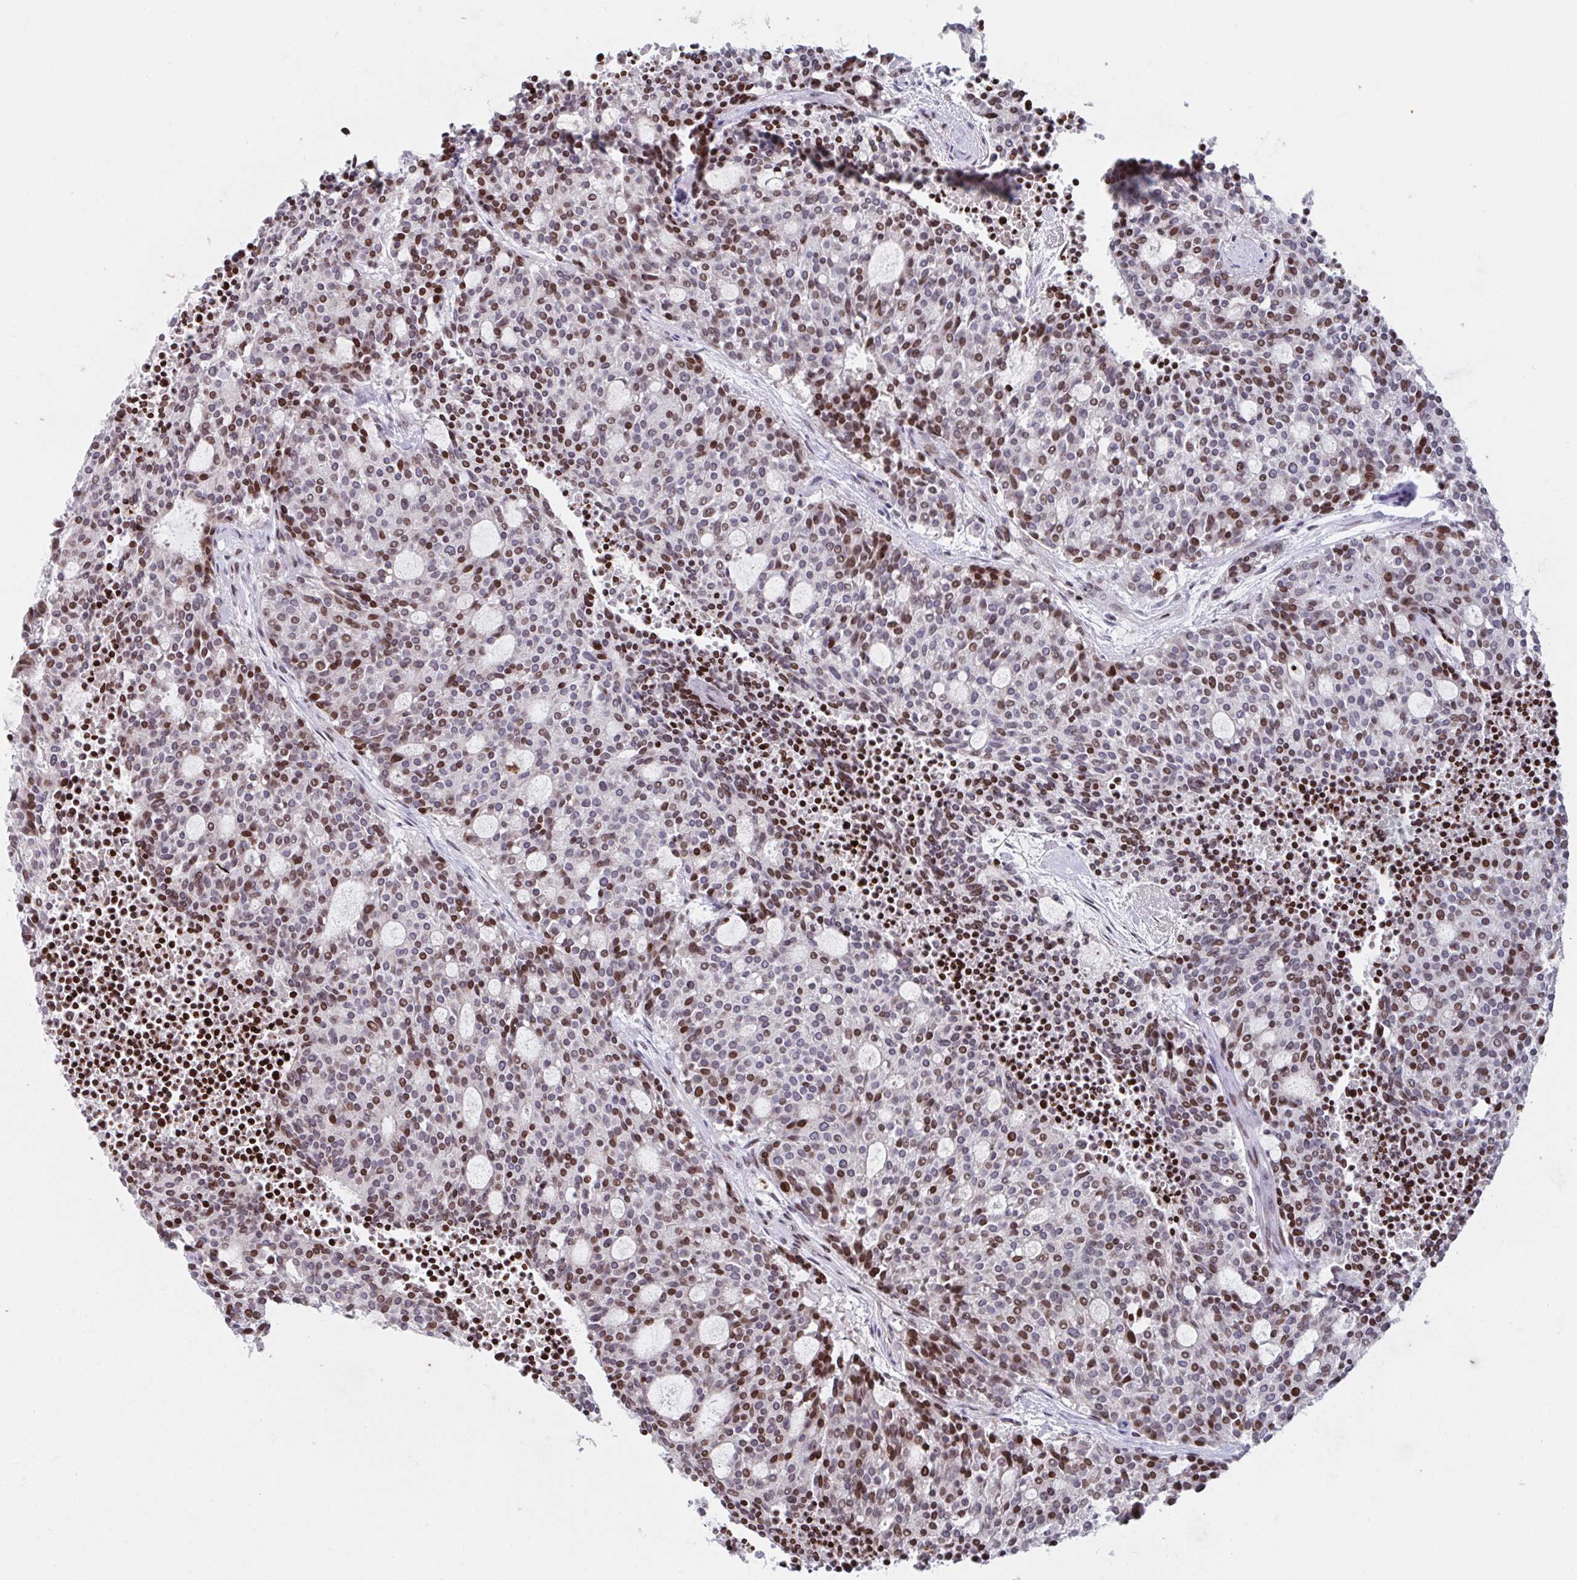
{"staining": {"intensity": "moderate", "quantity": "25%-75%", "location": "nuclear"}, "tissue": "carcinoid", "cell_type": "Tumor cells", "image_type": "cancer", "snomed": [{"axis": "morphology", "description": "Carcinoid, malignant, NOS"}, {"axis": "topography", "description": "Pancreas"}], "caption": "A medium amount of moderate nuclear positivity is identified in approximately 25%-75% of tumor cells in carcinoid (malignant) tissue. Using DAB (3,3'-diaminobenzidine) (brown) and hematoxylin (blue) stains, captured at high magnification using brightfield microscopy.", "gene": "PCDHB8", "patient": {"sex": "female", "age": 54}}